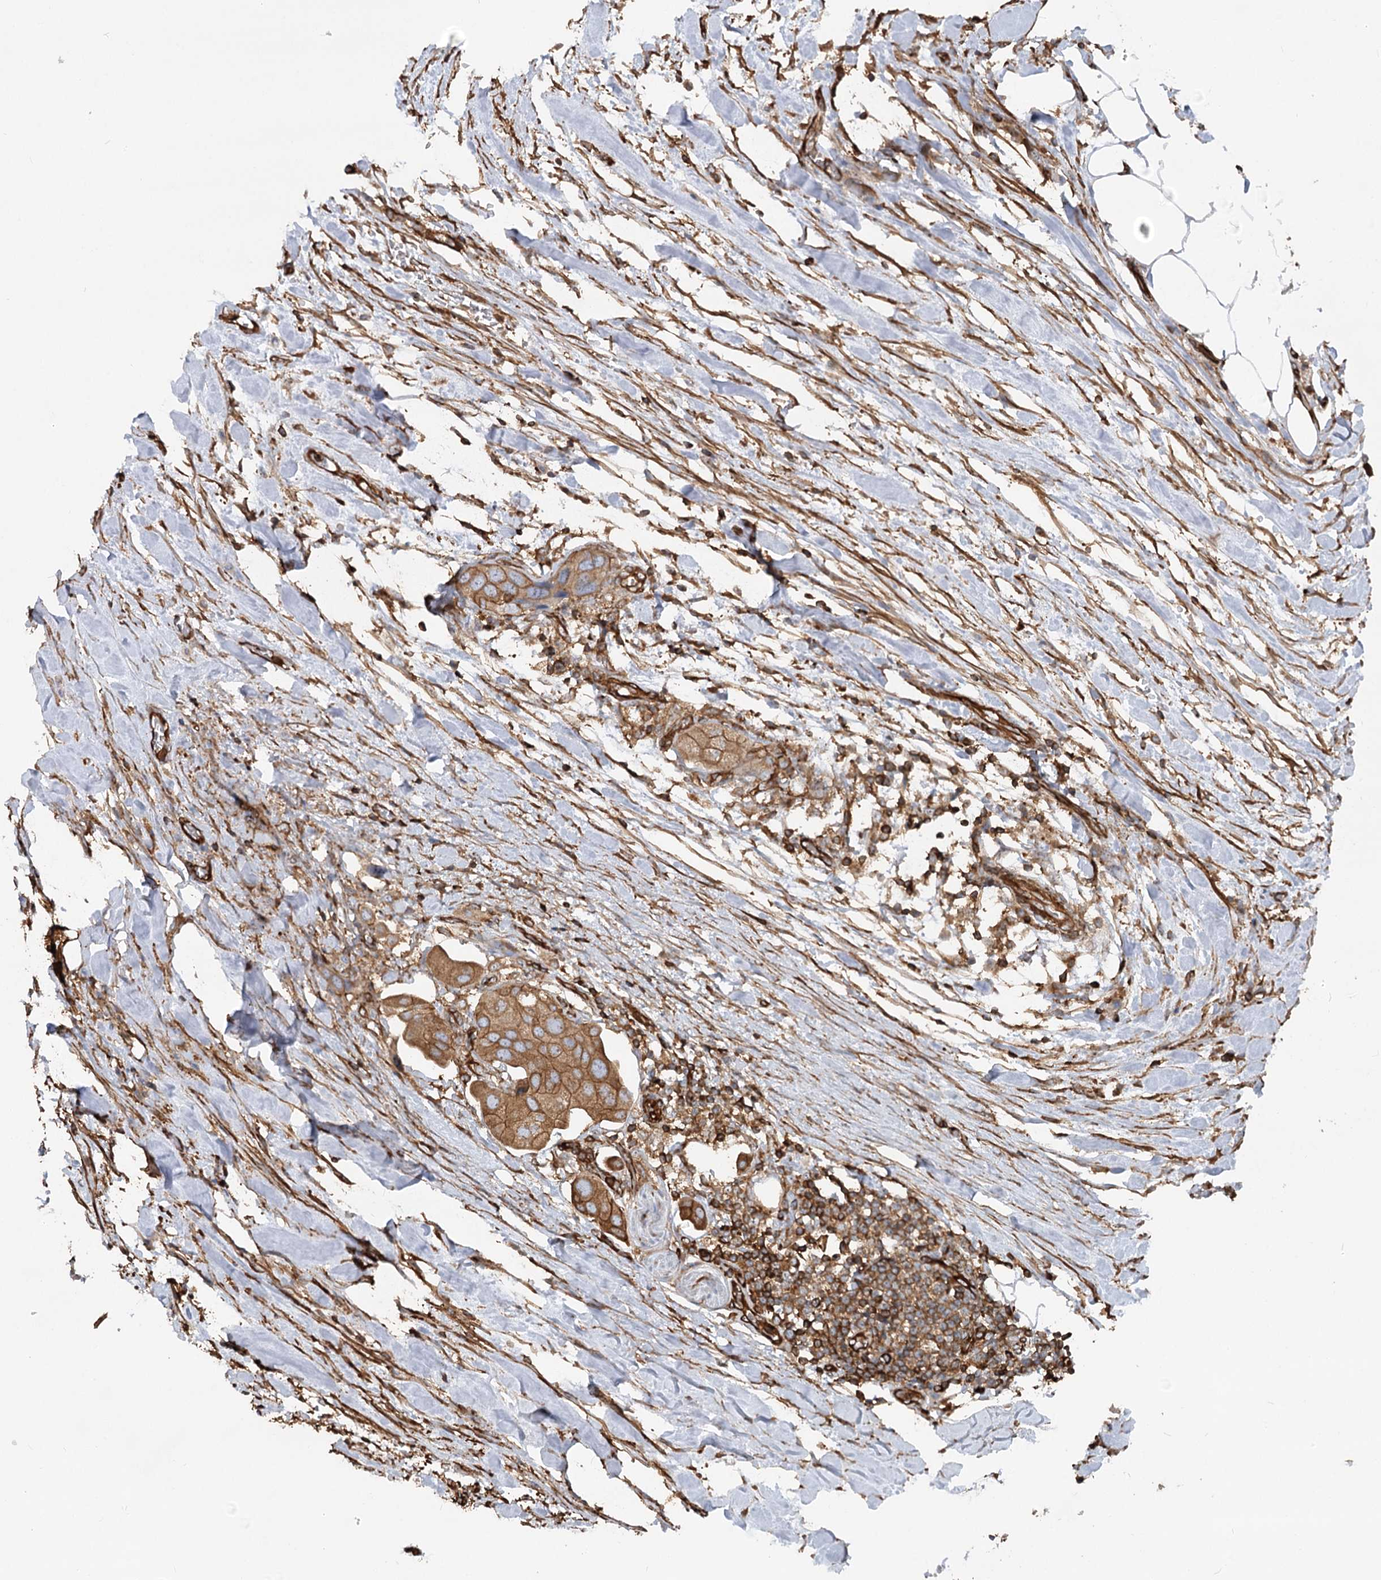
{"staining": {"intensity": "moderate", "quantity": ">75%", "location": "cytoplasmic/membranous"}, "tissue": "urothelial cancer", "cell_type": "Tumor cells", "image_type": "cancer", "snomed": [{"axis": "morphology", "description": "Urothelial carcinoma, High grade"}, {"axis": "topography", "description": "Urinary bladder"}], "caption": "About >75% of tumor cells in human urothelial cancer exhibit moderate cytoplasmic/membranous protein positivity as visualized by brown immunohistochemical staining.", "gene": "WDR36", "patient": {"sex": "male", "age": 64}}